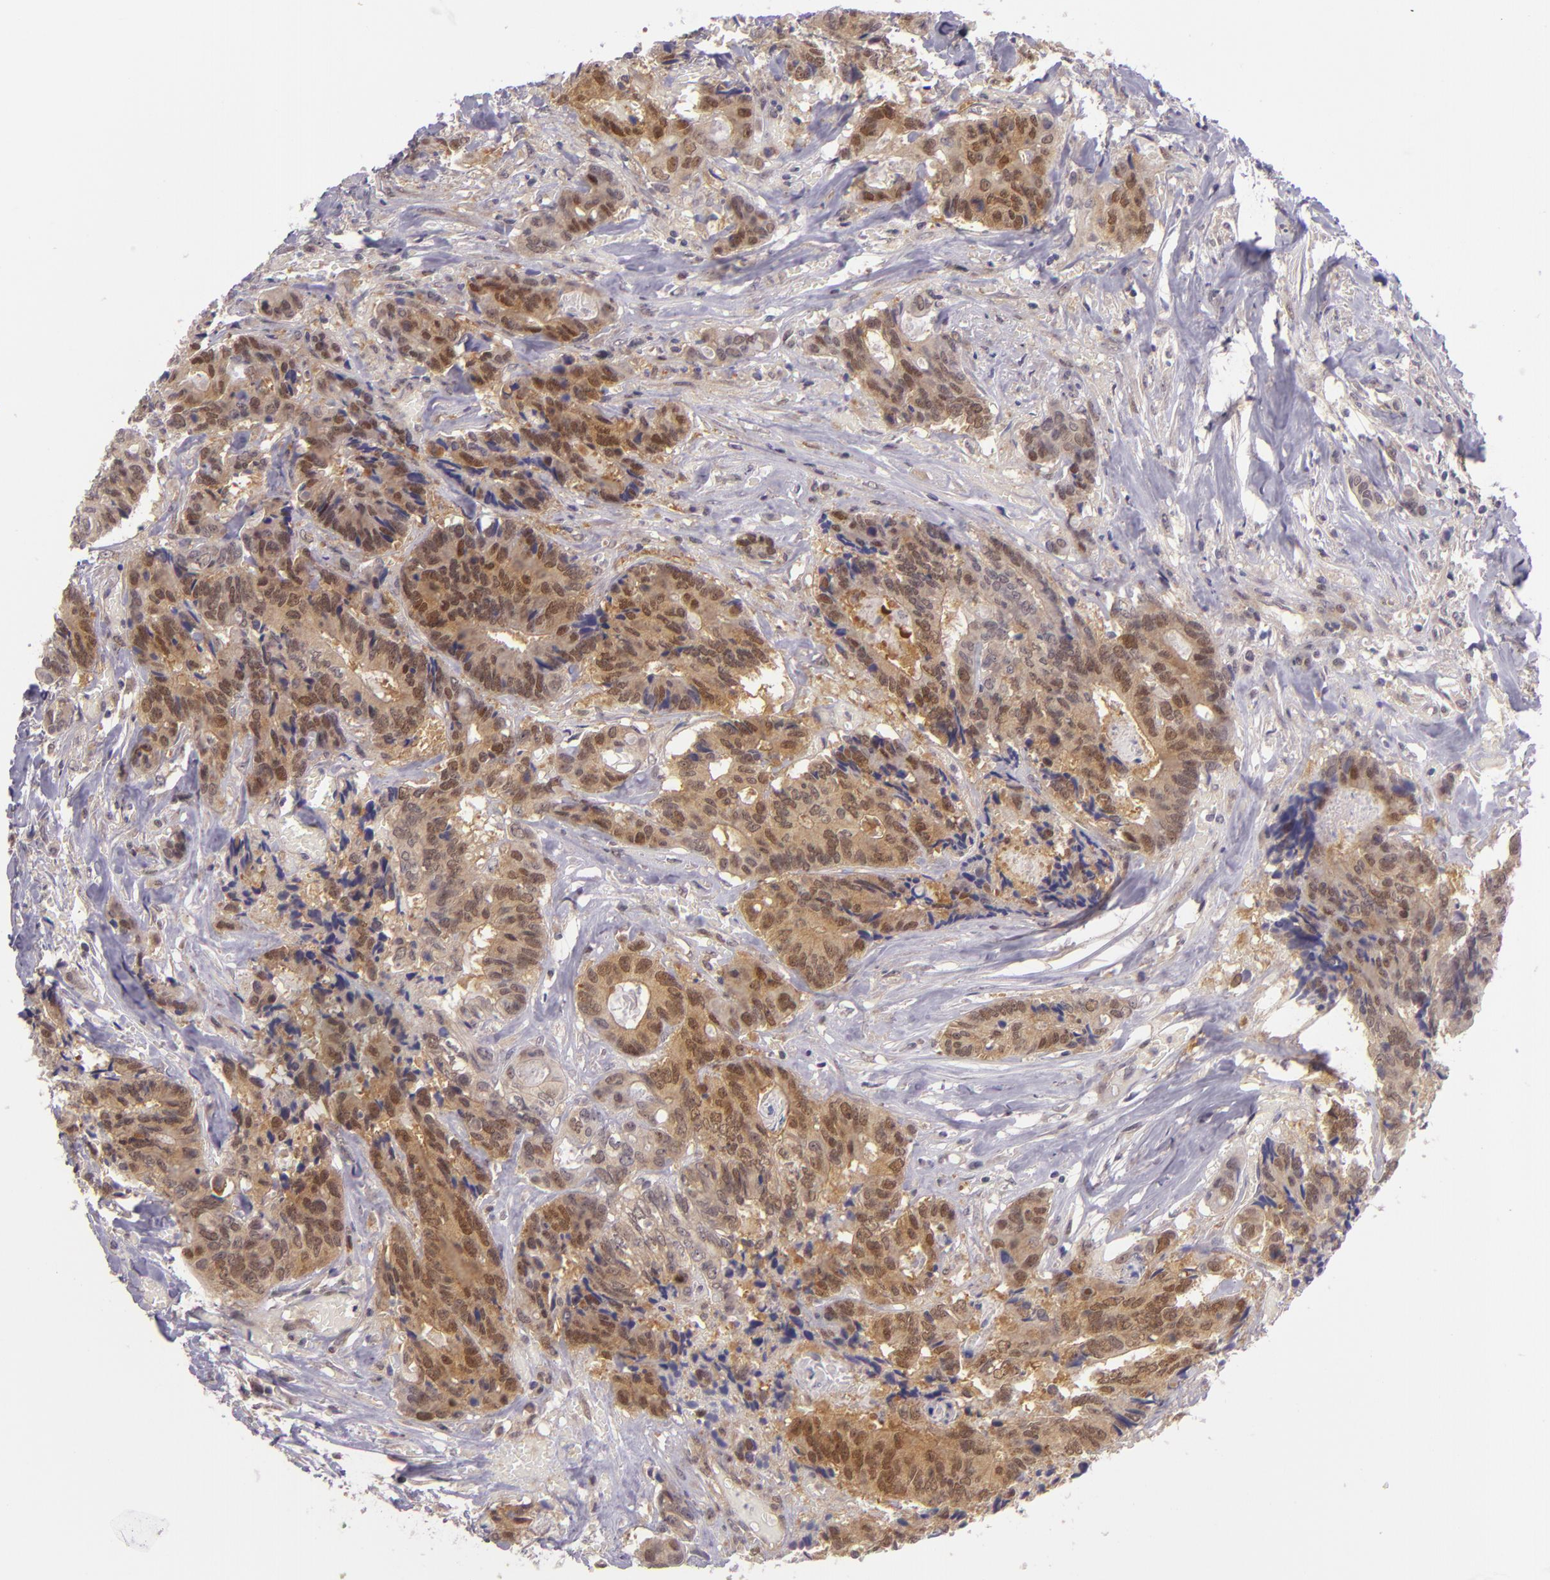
{"staining": {"intensity": "moderate", "quantity": ">75%", "location": "cytoplasmic/membranous,nuclear"}, "tissue": "colorectal cancer", "cell_type": "Tumor cells", "image_type": "cancer", "snomed": [{"axis": "morphology", "description": "Adenocarcinoma, NOS"}, {"axis": "topography", "description": "Rectum"}], "caption": "Adenocarcinoma (colorectal) stained with a protein marker demonstrates moderate staining in tumor cells.", "gene": "CSE1L", "patient": {"sex": "male", "age": 55}}